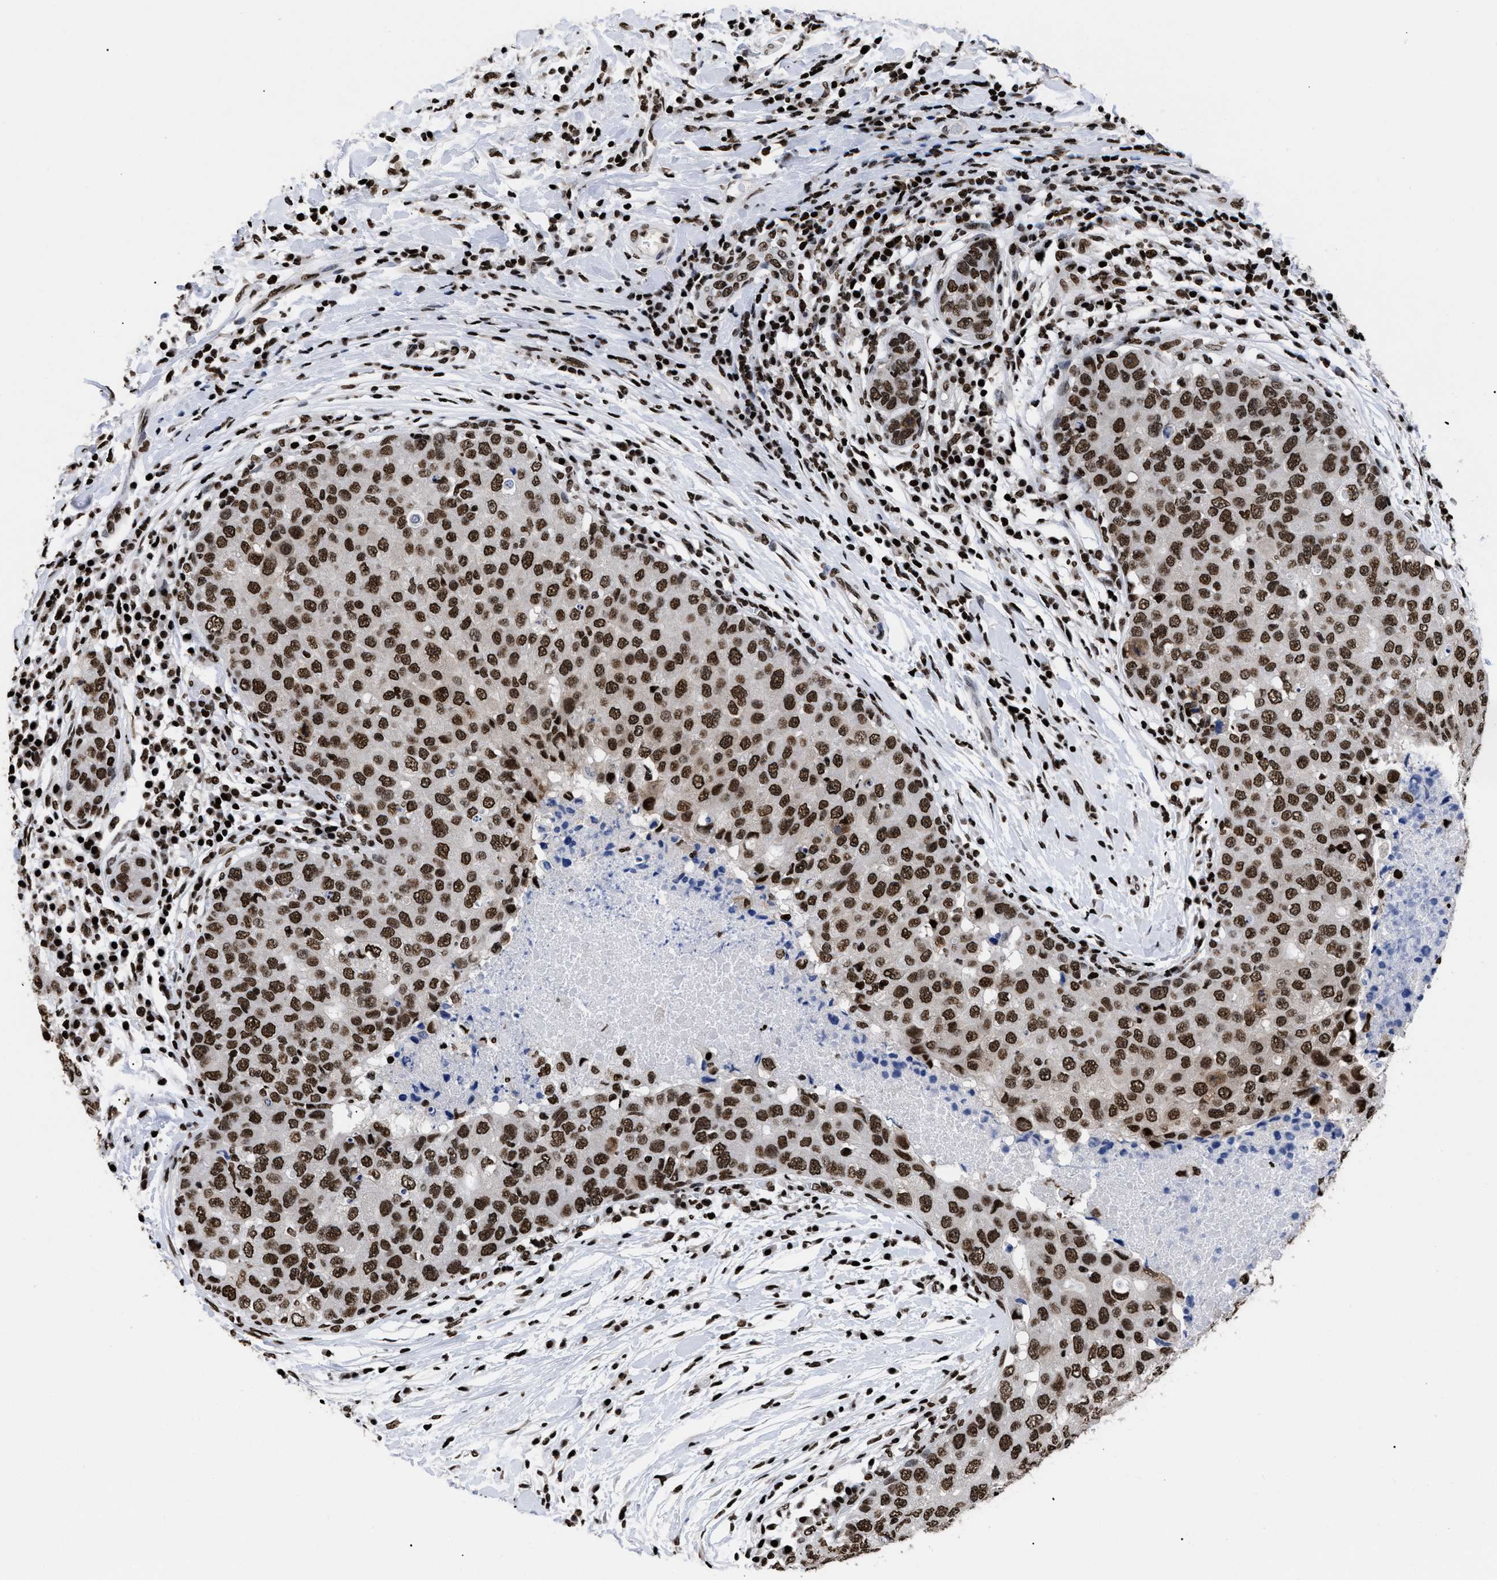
{"staining": {"intensity": "strong", "quantity": ">75%", "location": "nuclear"}, "tissue": "breast cancer", "cell_type": "Tumor cells", "image_type": "cancer", "snomed": [{"axis": "morphology", "description": "Duct carcinoma"}, {"axis": "topography", "description": "Breast"}], "caption": "A high amount of strong nuclear positivity is identified in approximately >75% of tumor cells in breast cancer tissue. (Stains: DAB in brown, nuclei in blue, Microscopy: brightfield microscopy at high magnification).", "gene": "CALHM3", "patient": {"sex": "female", "age": 27}}